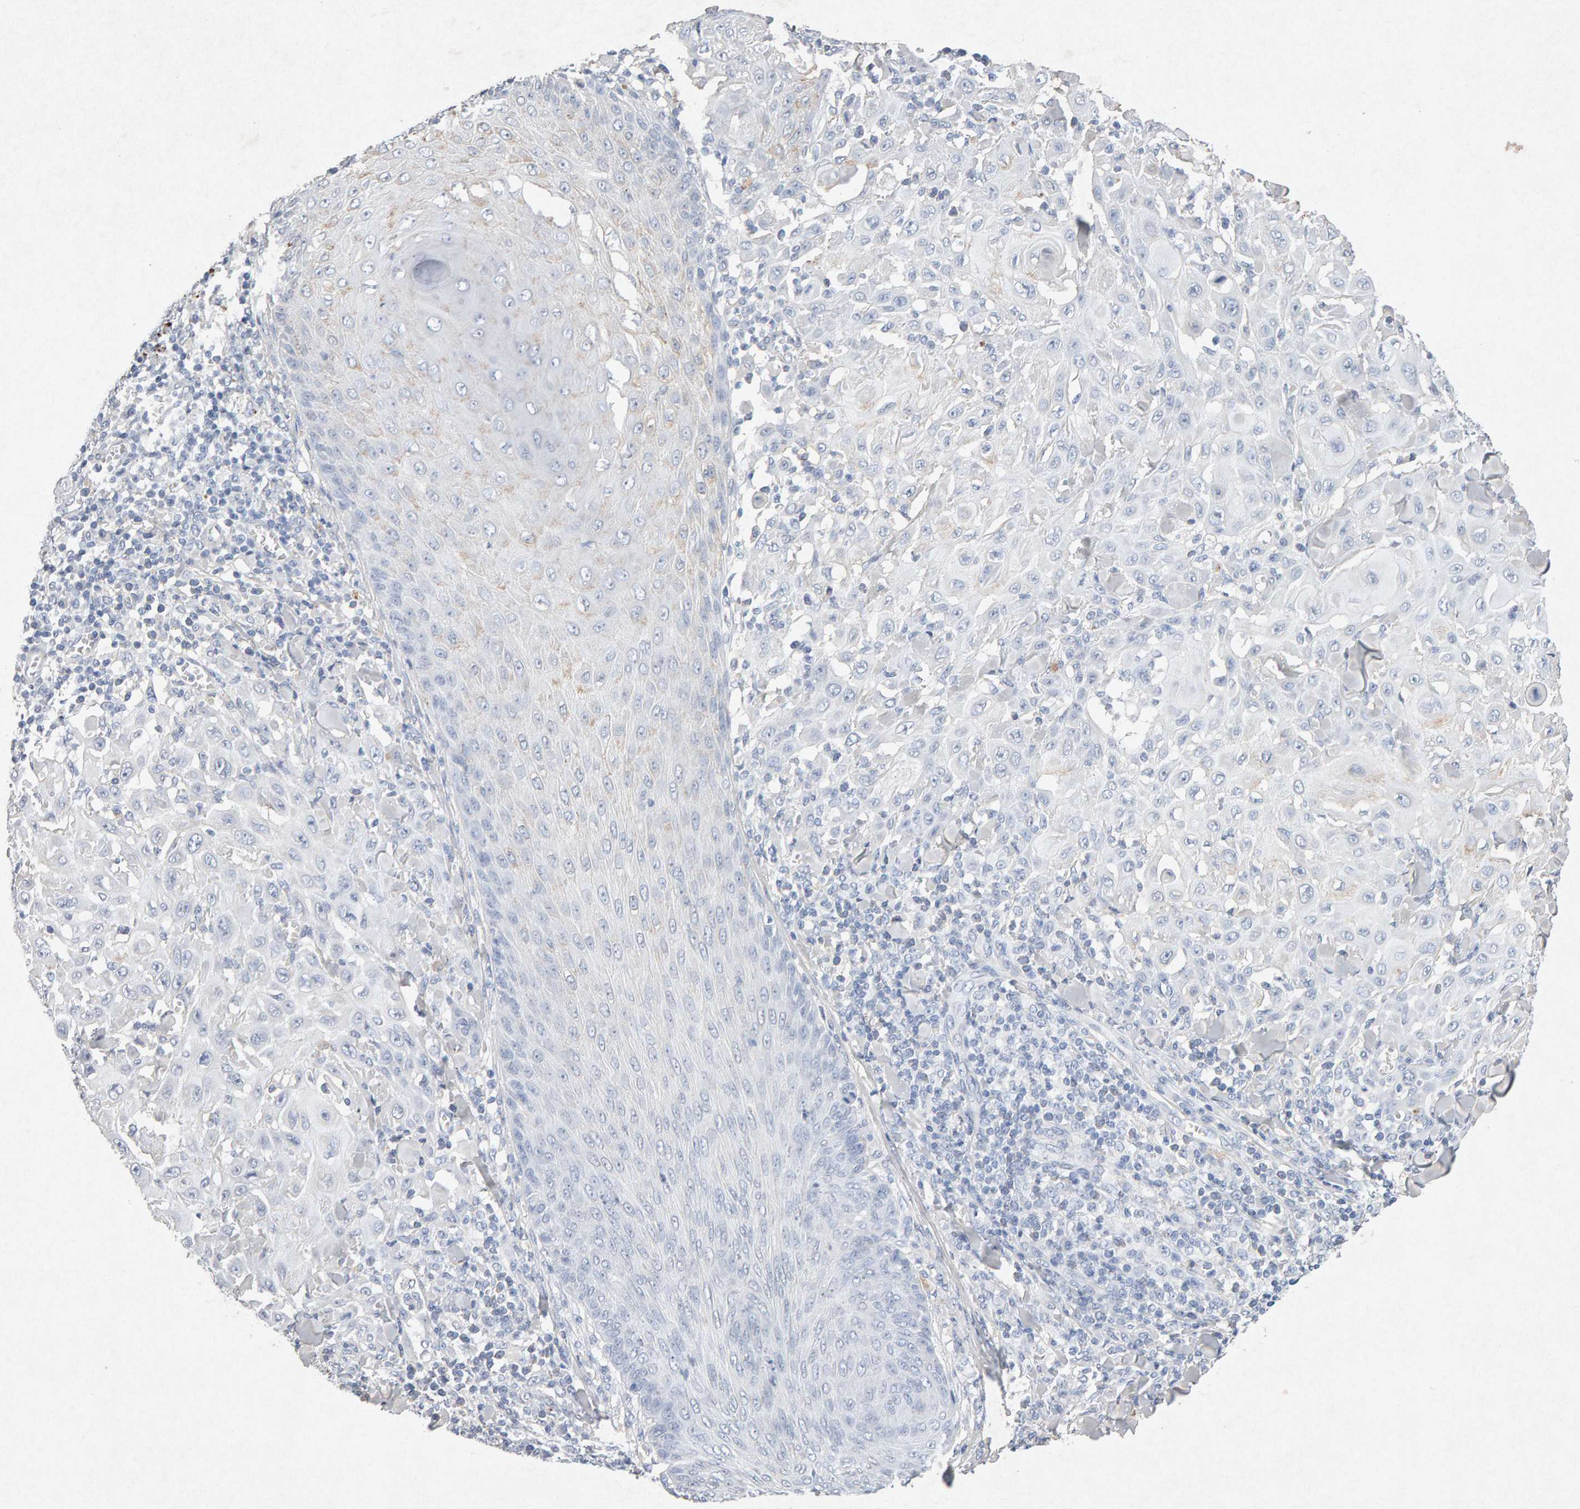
{"staining": {"intensity": "negative", "quantity": "none", "location": "none"}, "tissue": "skin cancer", "cell_type": "Tumor cells", "image_type": "cancer", "snomed": [{"axis": "morphology", "description": "Squamous cell carcinoma, NOS"}, {"axis": "topography", "description": "Skin"}], "caption": "IHC image of neoplastic tissue: skin cancer (squamous cell carcinoma) stained with DAB (3,3'-diaminobenzidine) exhibits no significant protein expression in tumor cells.", "gene": "PTPRM", "patient": {"sex": "male", "age": 24}}